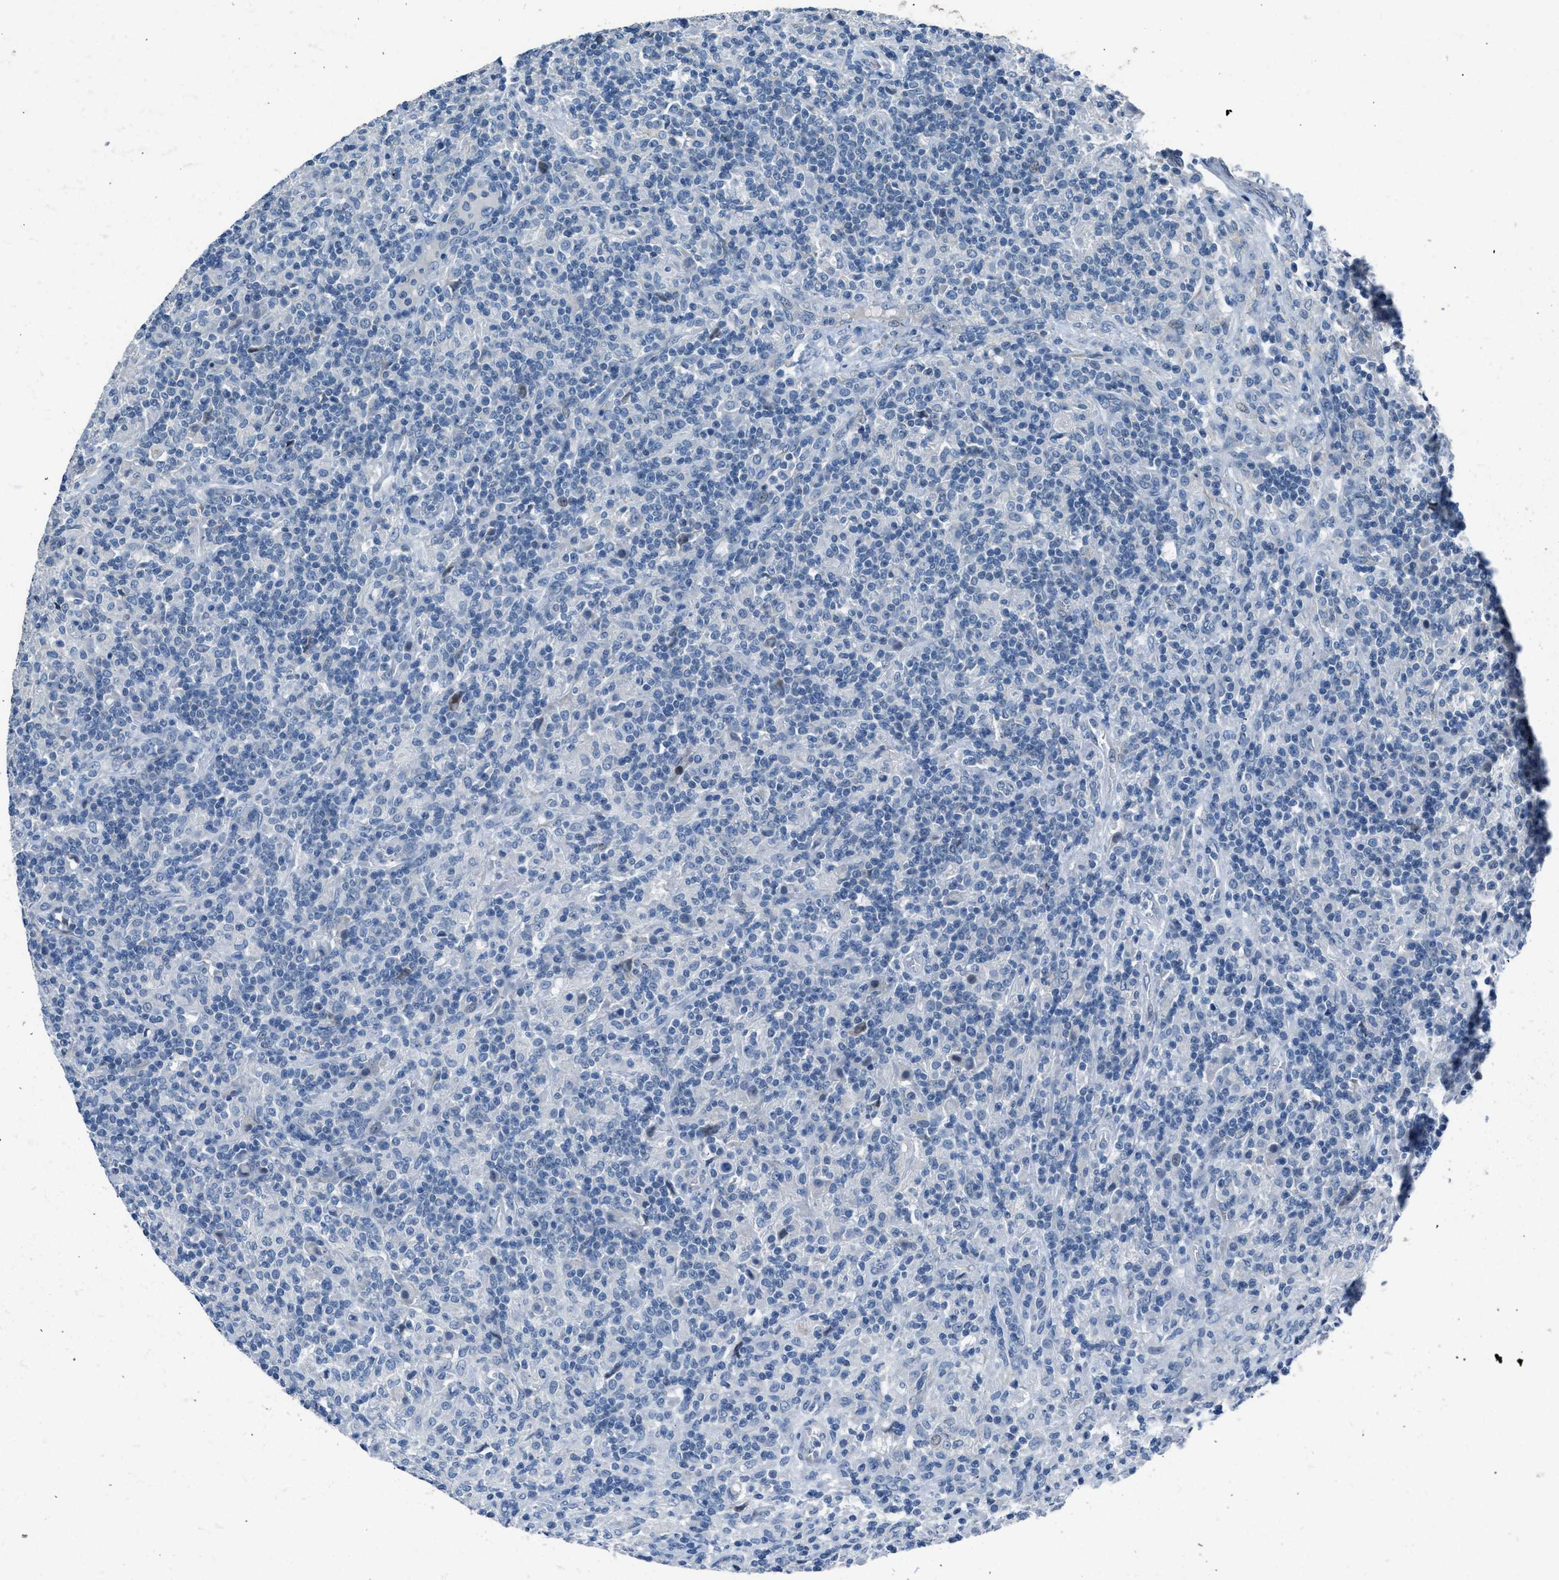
{"staining": {"intensity": "negative", "quantity": "none", "location": "none"}, "tissue": "lymphoma", "cell_type": "Tumor cells", "image_type": "cancer", "snomed": [{"axis": "morphology", "description": "Hodgkin's disease, NOS"}, {"axis": "topography", "description": "Lymph node"}], "caption": "This is an immunohistochemistry micrograph of lymphoma. There is no expression in tumor cells.", "gene": "RNF41", "patient": {"sex": "male", "age": 70}}